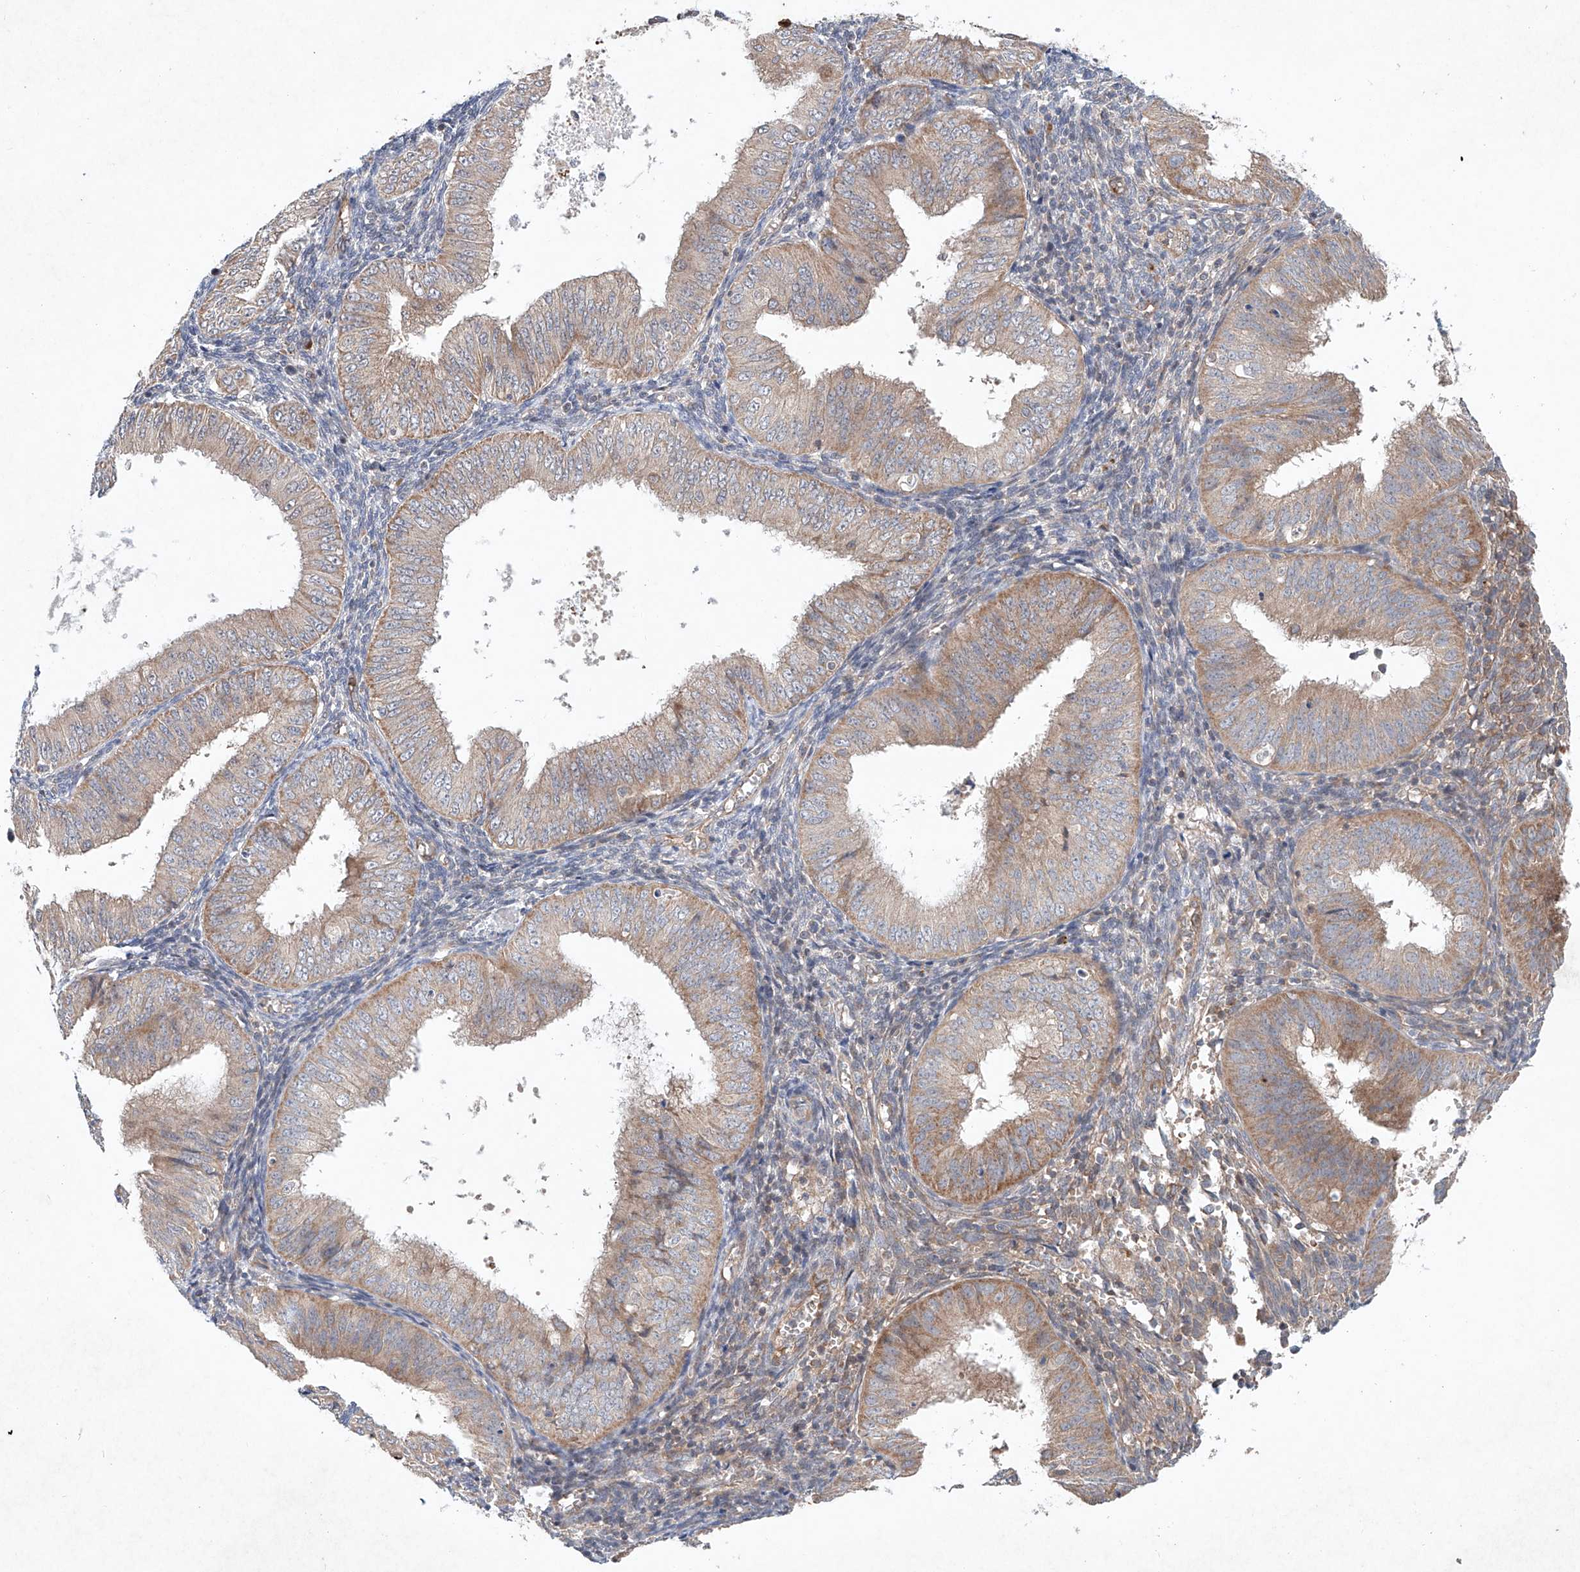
{"staining": {"intensity": "weak", "quantity": "25%-75%", "location": "cytoplasmic/membranous"}, "tissue": "endometrial cancer", "cell_type": "Tumor cells", "image_type": "cancer", "snomed": [{"axis": "morphology", "description": "Normal tissue, NOS"}, {"axis": "morphology", "description": "Adenocarcinoma, NOS"}, {"axis": "topography", "description": "Endometrium"}], "caption": "This histopathology image demonstrates endometrial cancer stained with immunohistochemistry to label a protein in brown. The cytoplasmic/membranous of tumor cells show weak positivity for the protein. Nuclei are counter-stained blue.", "gene": "FASTK", "patient": {"sex": "female", "age": 53}}